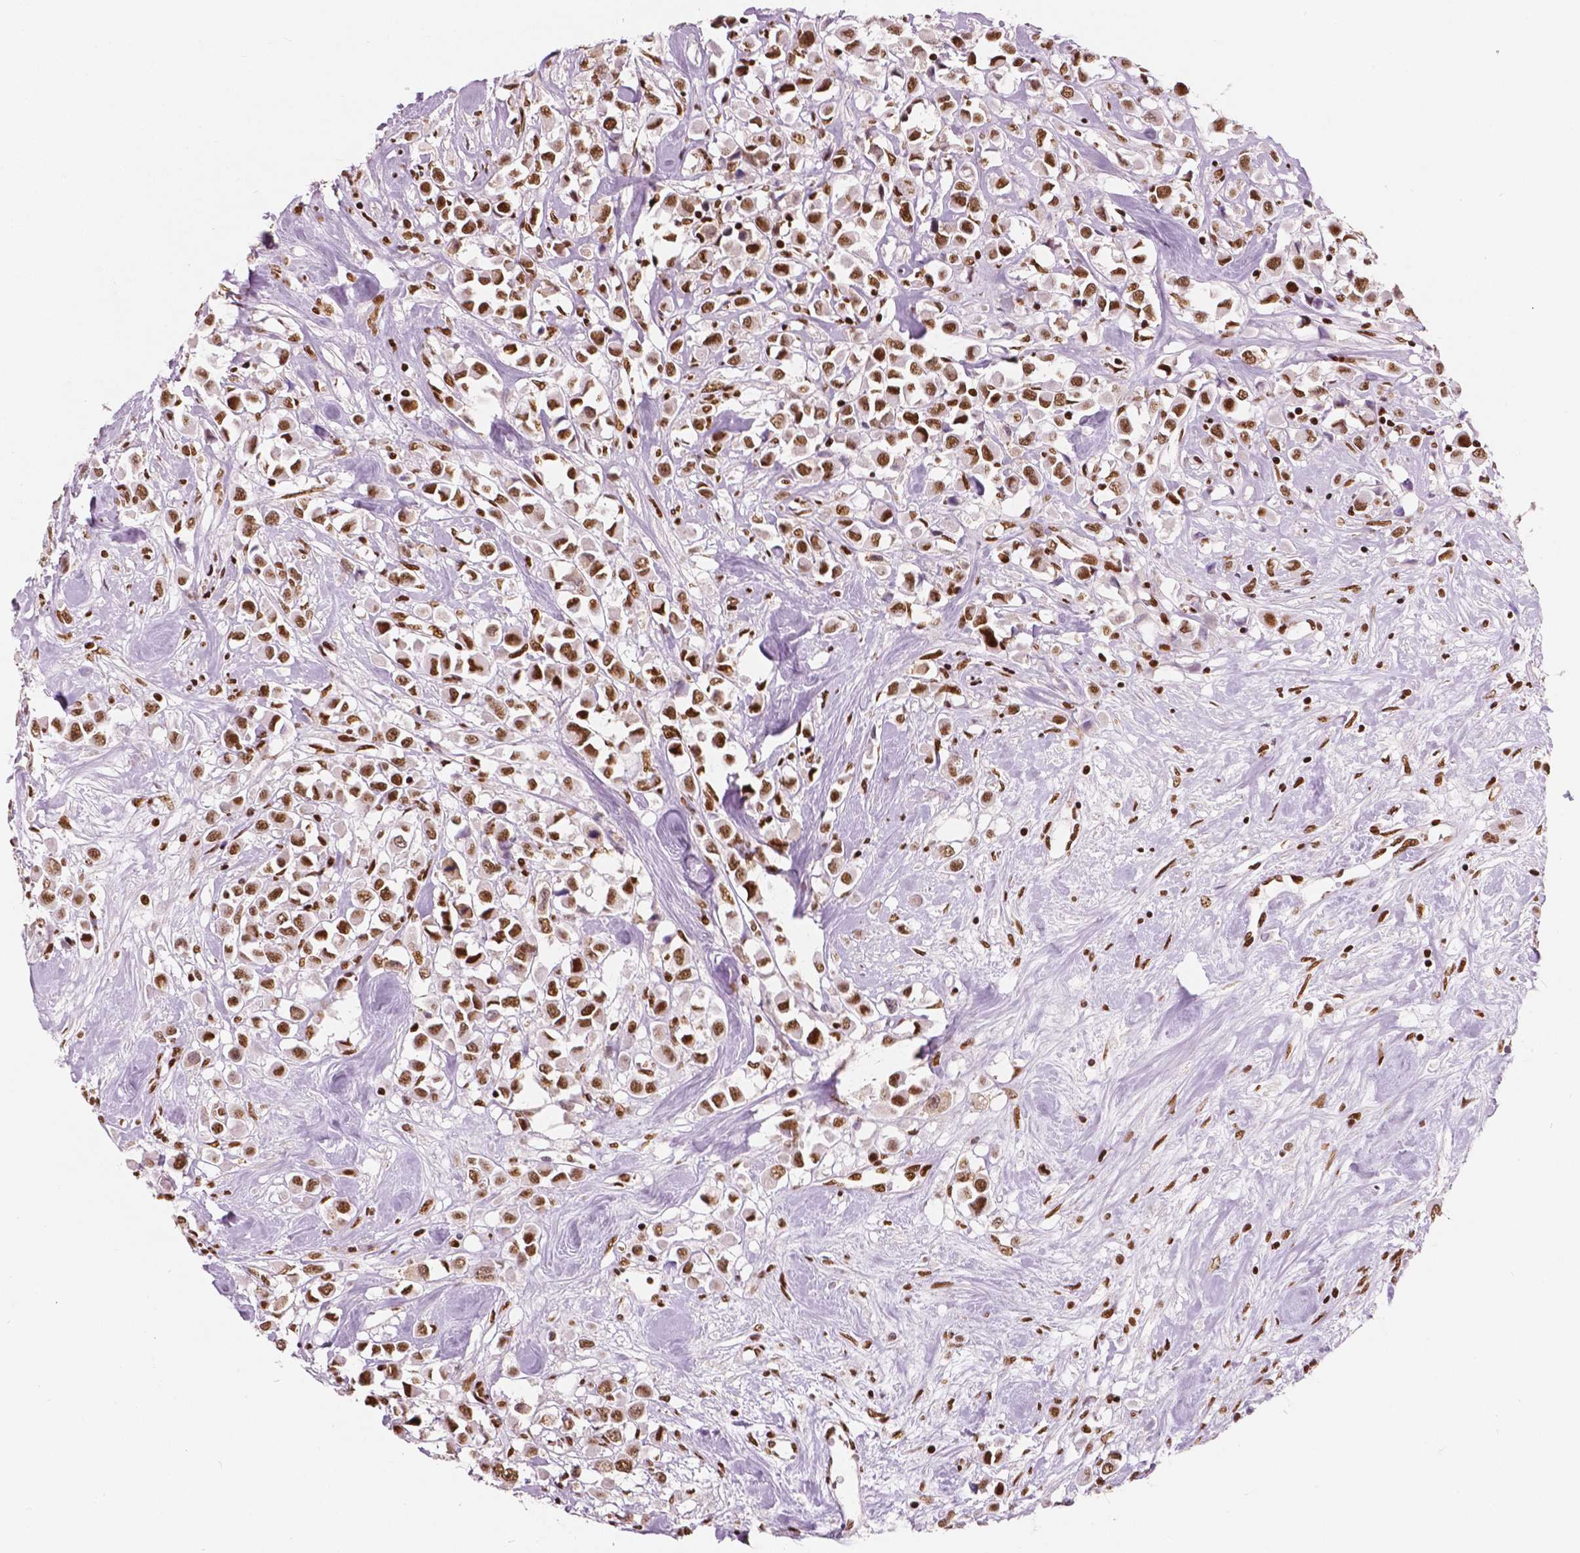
{"staining": {"intensity": "moderate", "quantity": ">75%", "location": "nuclear"}, "tissue": "breast cancer", "cell_type": "Tumor cells", "image_type": "cancer", "snomed": [{"axis": "morphology", "description": "Duct carcinoma"}, {"axis": "topography", "description": "Breast"}], "caption": "This image shows IHC staining of human invasive ductal carcinoma (breast), with medium moderate nuclear staining in approximately >75% of tumor cells.", "gene": "BRD4", "patient": {"sex": "female", "age": 61}}